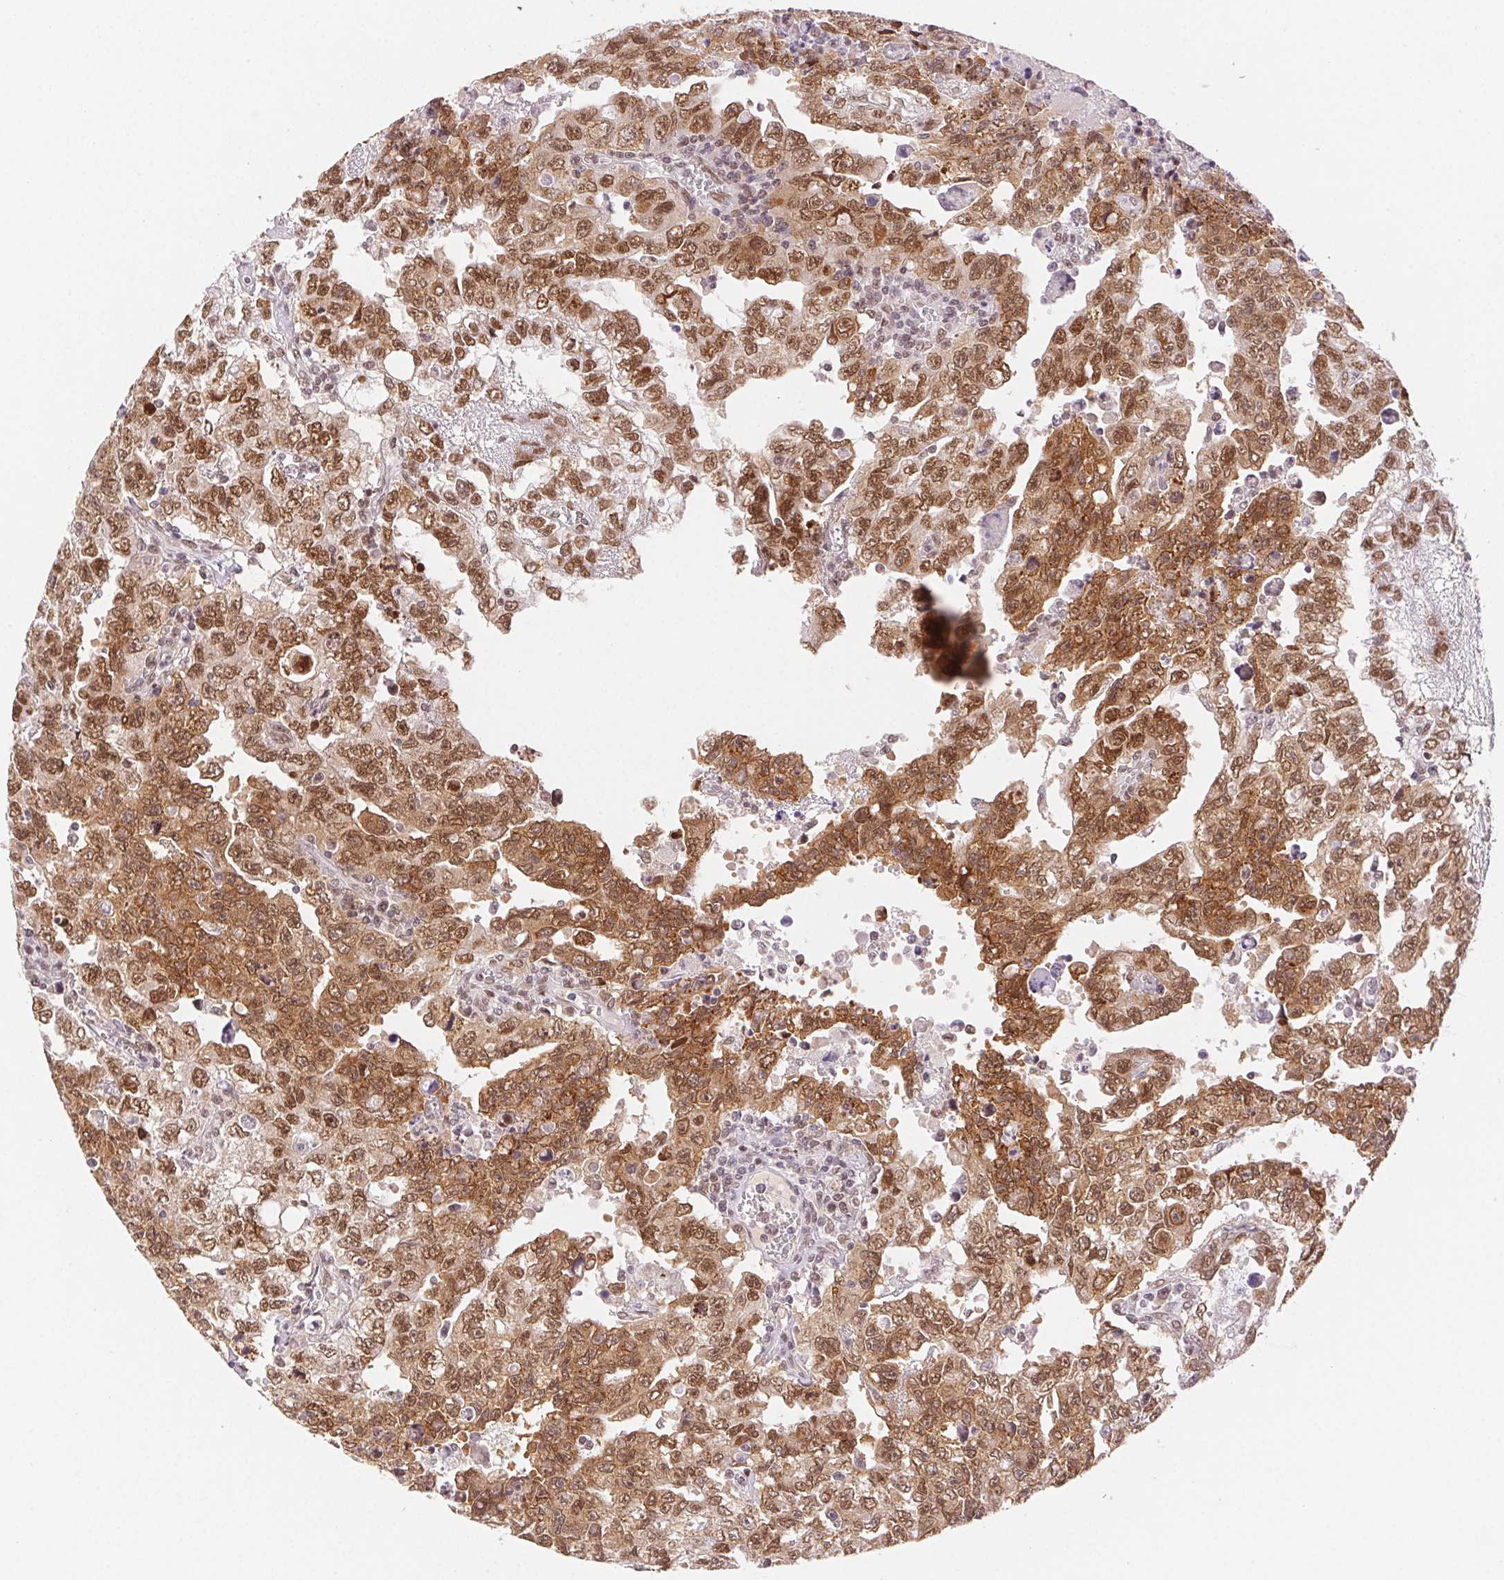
{"staining": {"intensity": "moderate", "quantity": ">75%", "location": "cytoplasmic/membranous,nuclear"}, "tissue": "testis cancer", "cell_type": "Tumor cells", "image_type": "cancer", "snomed": [{"axis": "morphology", "description": "Carcinoma, Embryonal, NOS"}, {"axis": "topography", "description": "Testis"}], "caption": "IHC of testis cancer displays medium levels of moderate cytoplasmic/membranous and nuclear staining in approximately >75% of tumor cells.", "gene": "H2AZ2", "patient": {"sex": "male", "age": 24}}